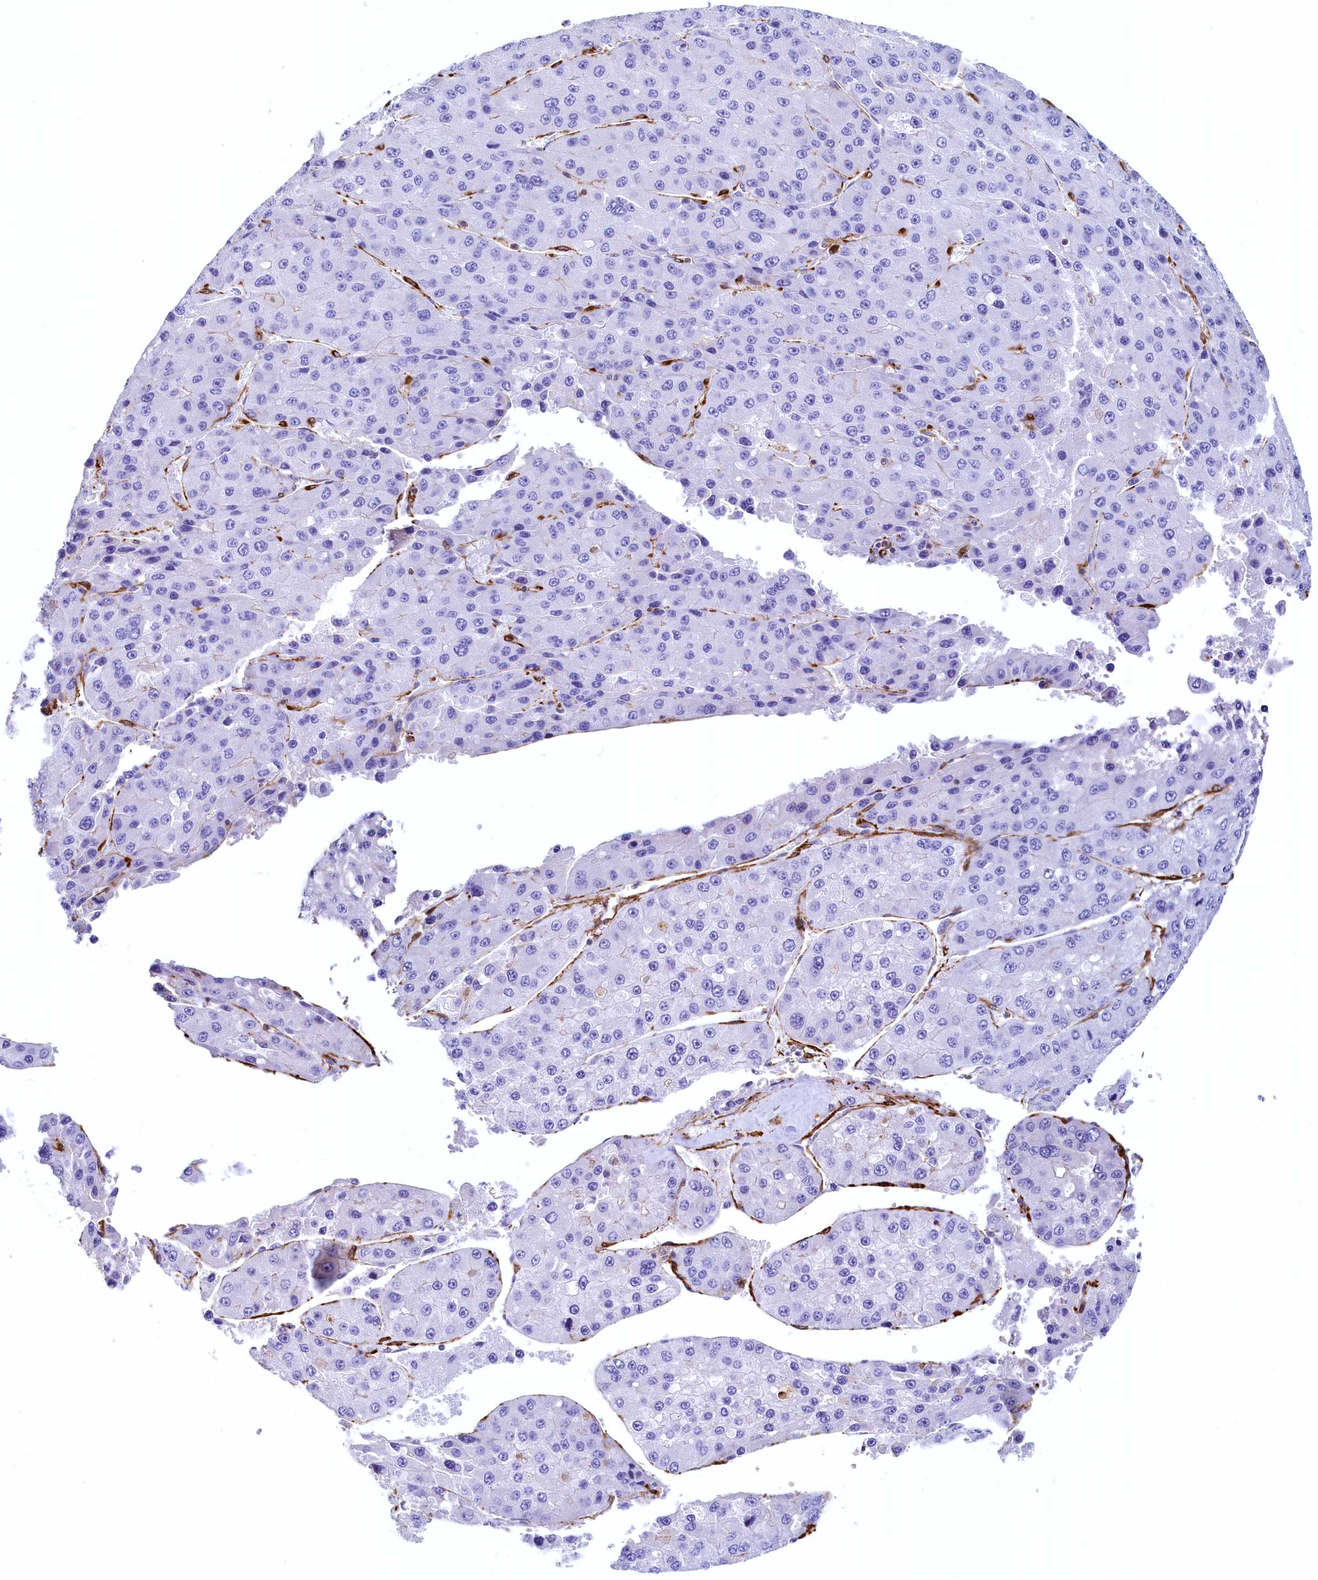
{"staining": {"intensity": "negative", "quantity": "none", "location": "none"}, "tissue": "liver cancer", "cell_type": "Tumor cells", "image_type": "cancer", "snomed": [{"axis": "morphology", "description": "Carcinoma, Hepatocellular, NOS"}, {"axis": "topography", "description": "Liver"}], "caption": "This is an immunohistochemistry photomicrograph of hepatocellular carcinoma (liver). There is no positivity in tumor cells.", "gene": "THBS1", "patient": {"sex": "female", "age": 73}}